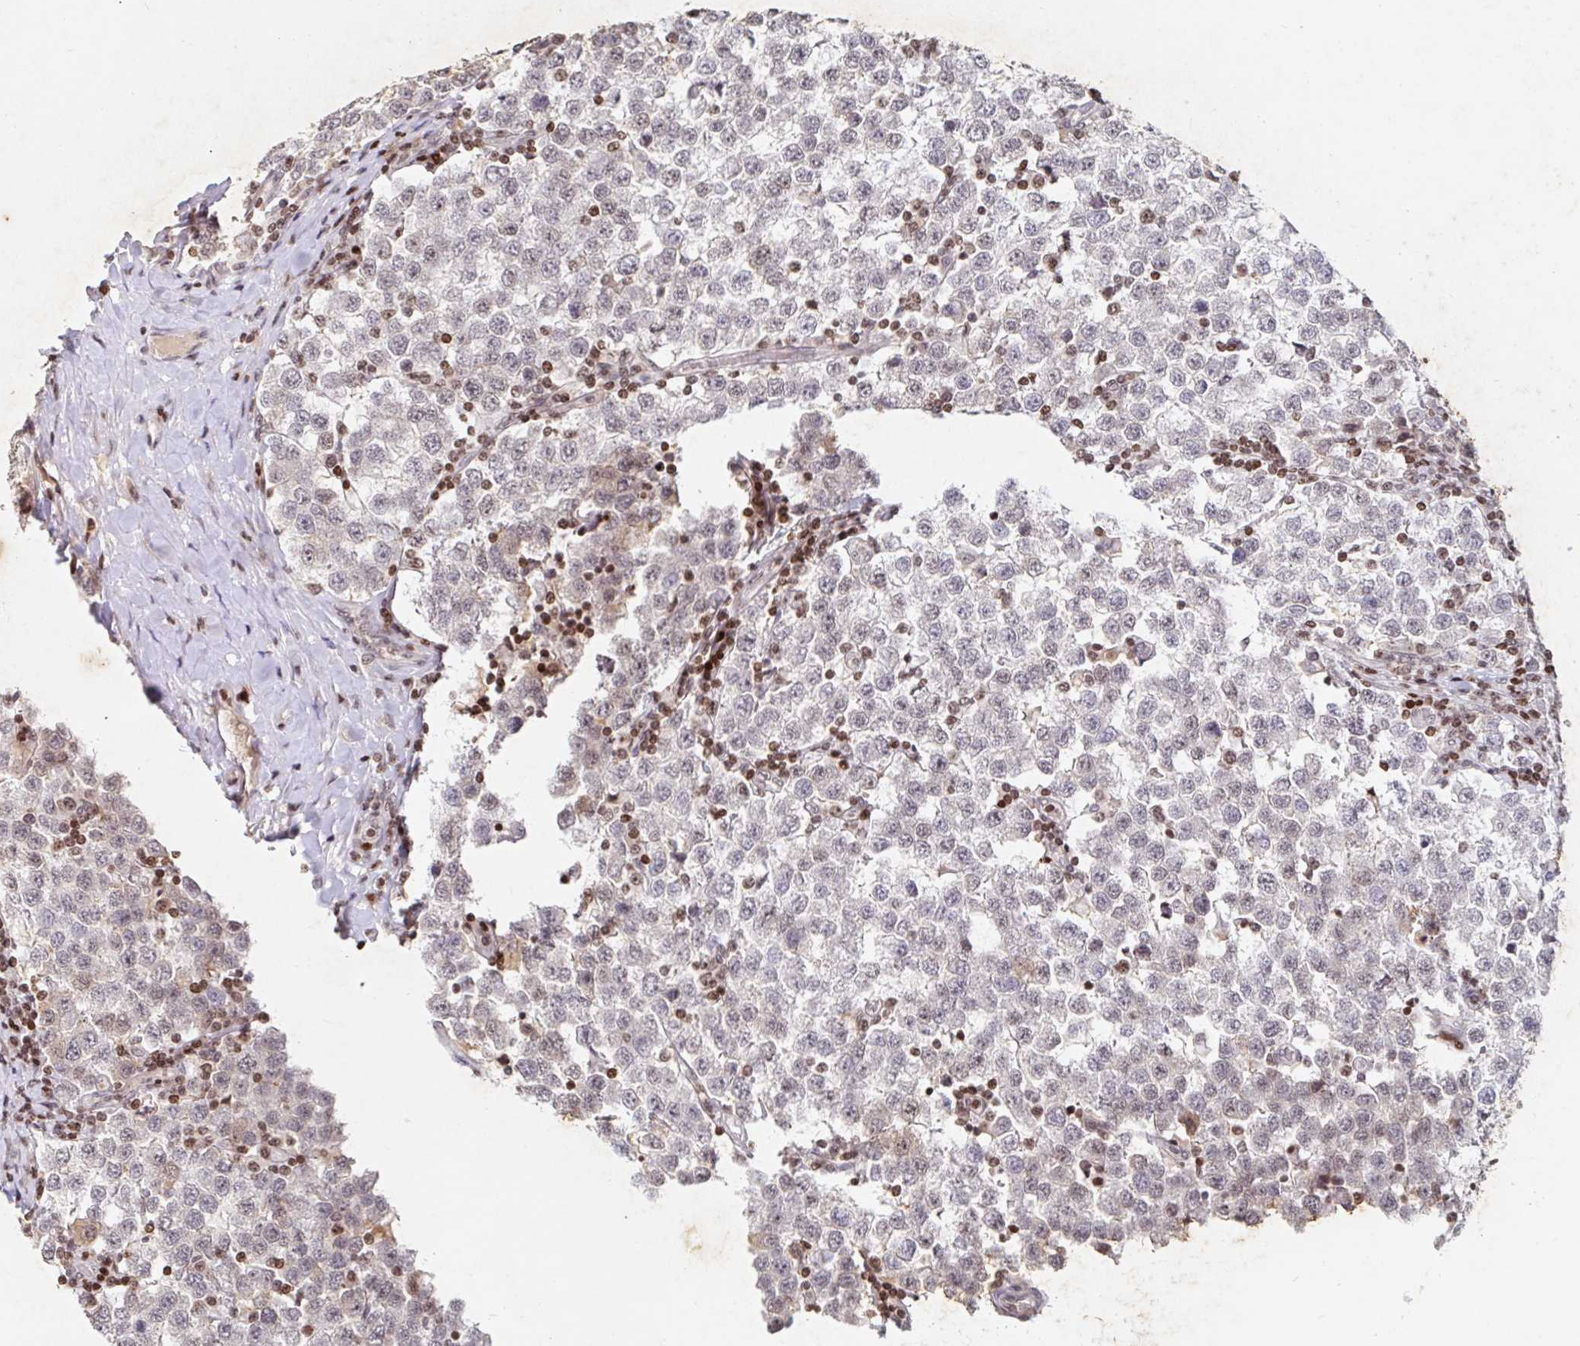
{"staining": {"intensity": "weak", "quantity": "<25%", "location": "nuclear"}, "tissue": "testis cancer", "cell_type": "Tumor cells", "image_type": "cancer", "snomed": [{"axis": "morphology", "description": "Seminoma, NOS"}, {"axis": "topography", "description": "Testis"}], "caption": "Immunohistochemistry image of testis cancer stained for a protein (brown), which shows no staining in tumor cells.", "gene": "C19orf53", "patient": {"sex": "male", "age": 34}}